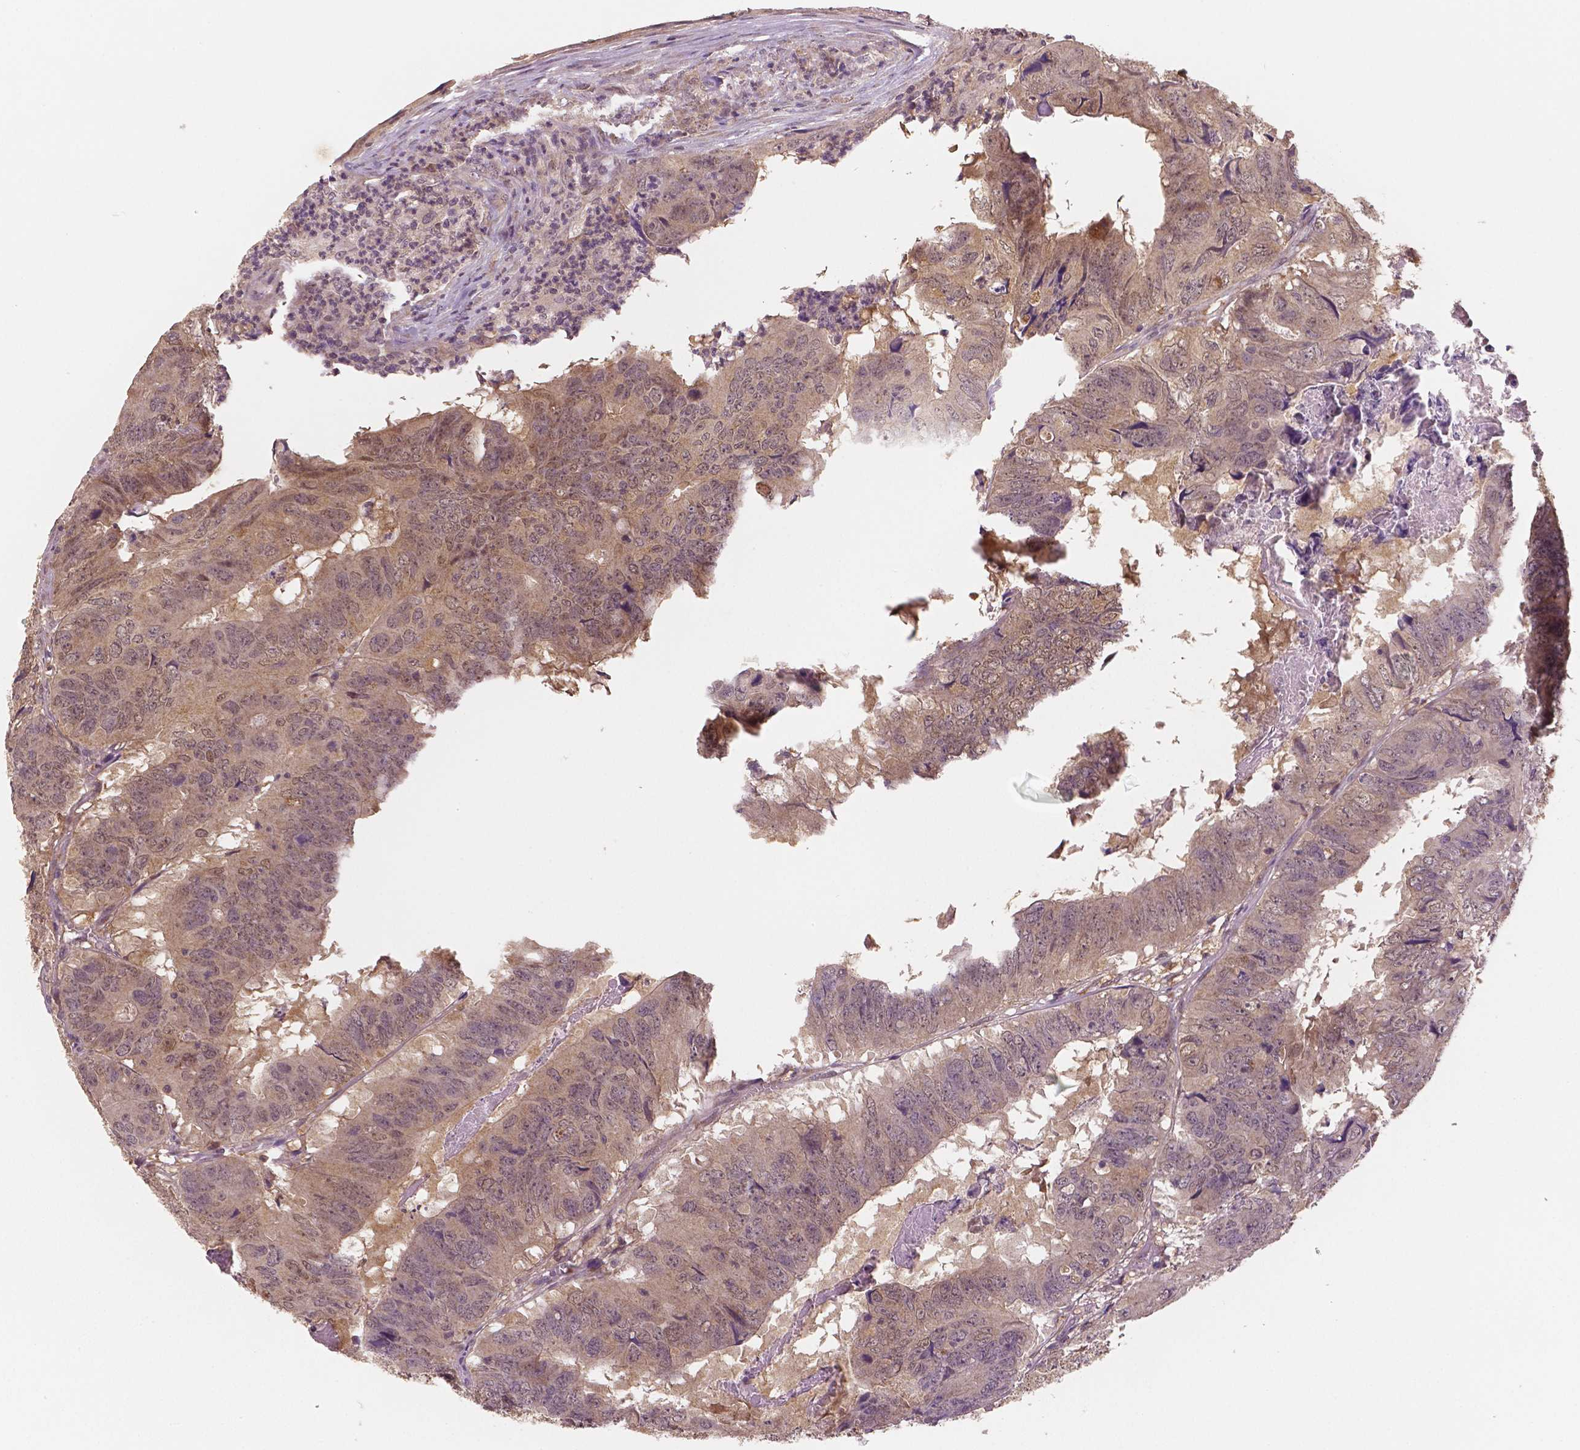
{"staining": {"intensity": "weak", "quantity": ">75%", "location": "cytoplasmic/membranous"}, "tissue": "colorectal cancer", "cell_type": "Tumor cells", "image_type": "cancer", "snomed": [{"axis": "morphology", "description": "Adenocarcinoma, NOS"}, {"axis": "topography", "description": "Colon"}], "caption": "The immunohistochemical stain labels weak cytoplasmic/membranous positivity in tumor cells of colorectal cancer (adenocarcinoma) tissue. The staining was performed using DAB (3,3'-diaminobenzidine) to visualize the protein expression in brown, while the nuclei were stained in blue with hematoxylin (Magnification: 20x).", "gene": "STAT3", "patient": {"sex": "male", "age": 79}}